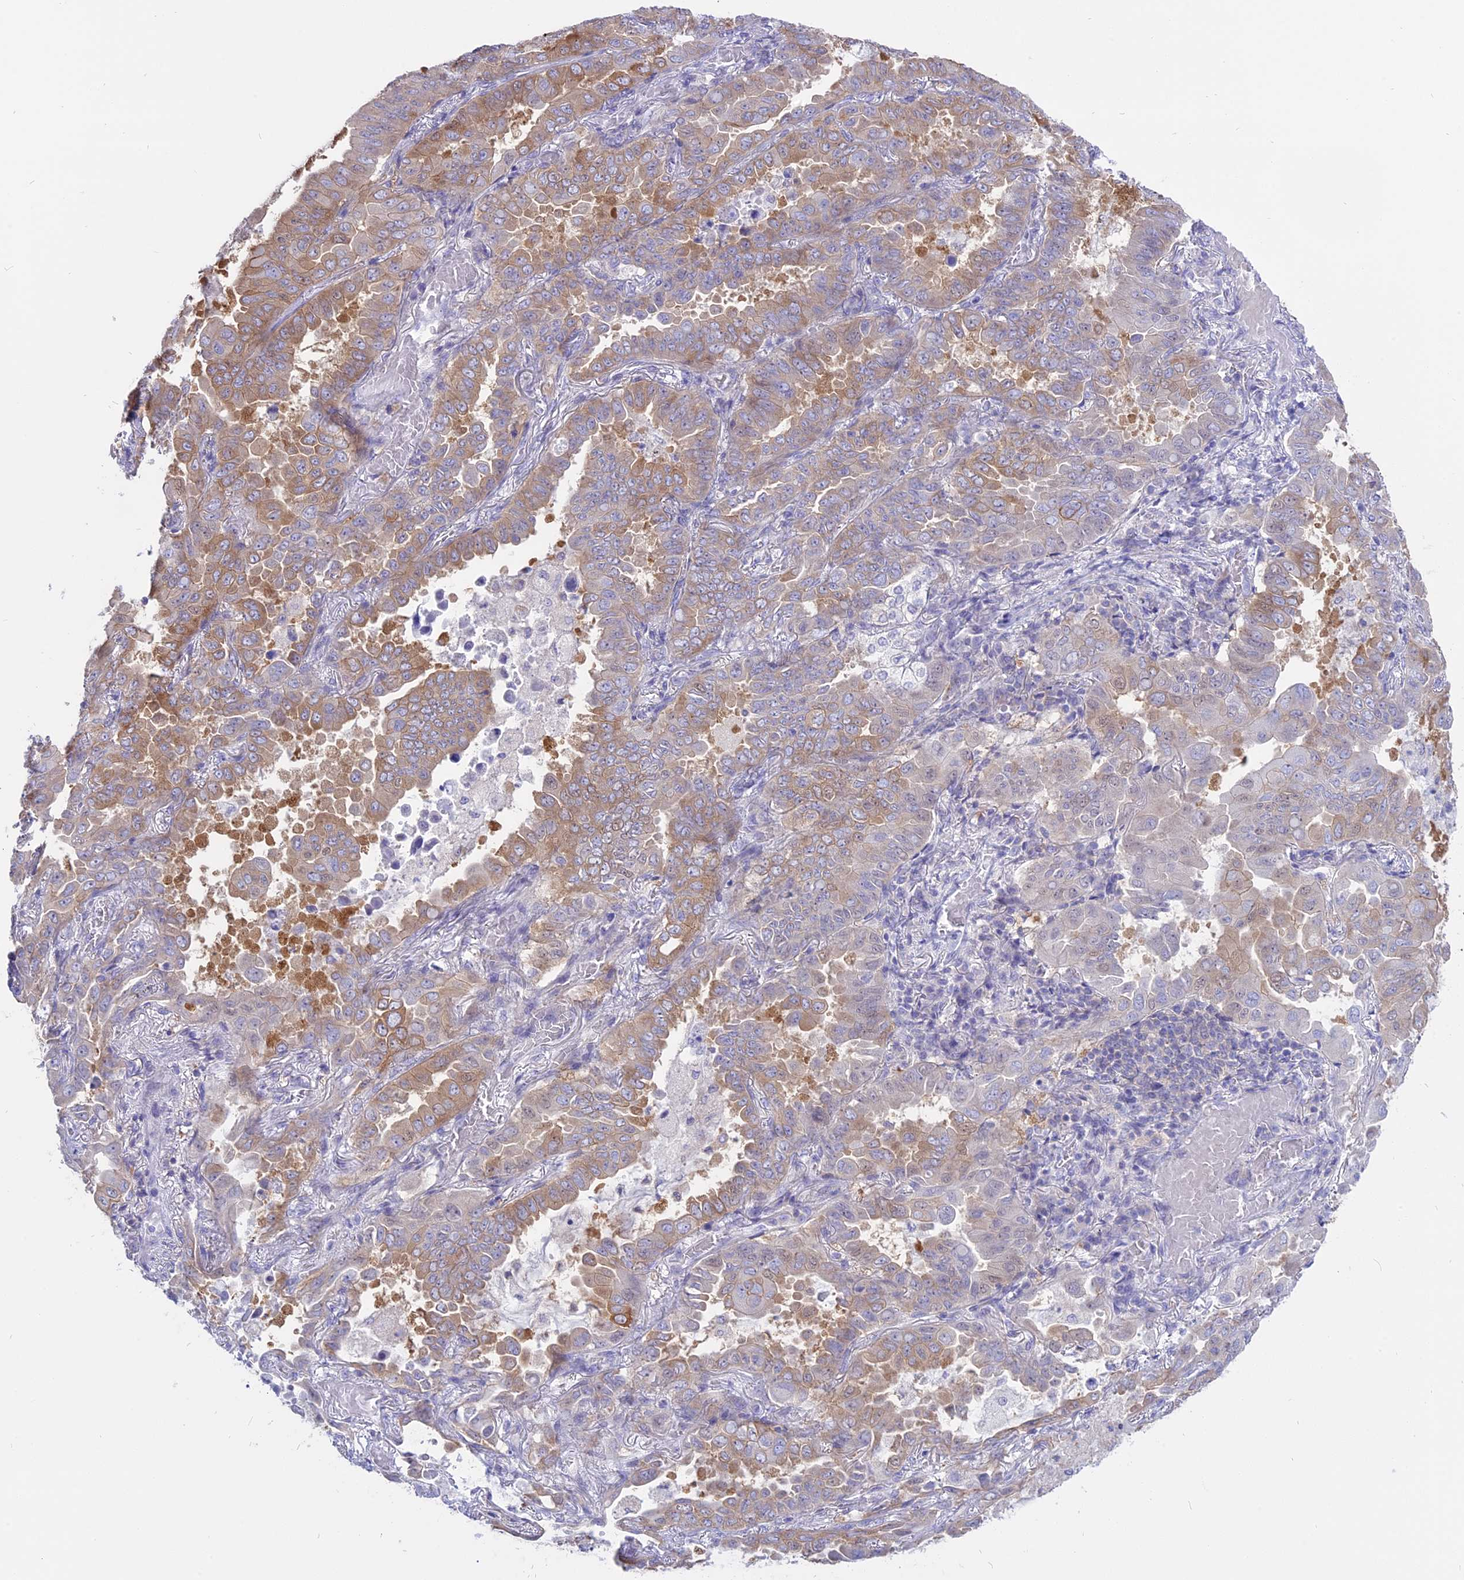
{"staining": {"intensity": "moderate", "quantity": "25%-75%", "location": "cytoplasmic/membranous"}, "tissue": "lung cancer", "cell_type": "Tumor cells", "image_type": "cancer", "snomed": [{"axis": "morphology", "description": "Adenocarcinoma, NOS"}, {"axis": "topography", "description": "Lung"}], "caption": "This micrograph reveals immunohistochemistry staining of human lung cancer (adenocarcinoma), with medium moderate cytoplasmic/membranous positivity in about 25%-75% of tumor cells.", "gene": "AHCYL1", "patient": {"sex": "male", "age": 64}}